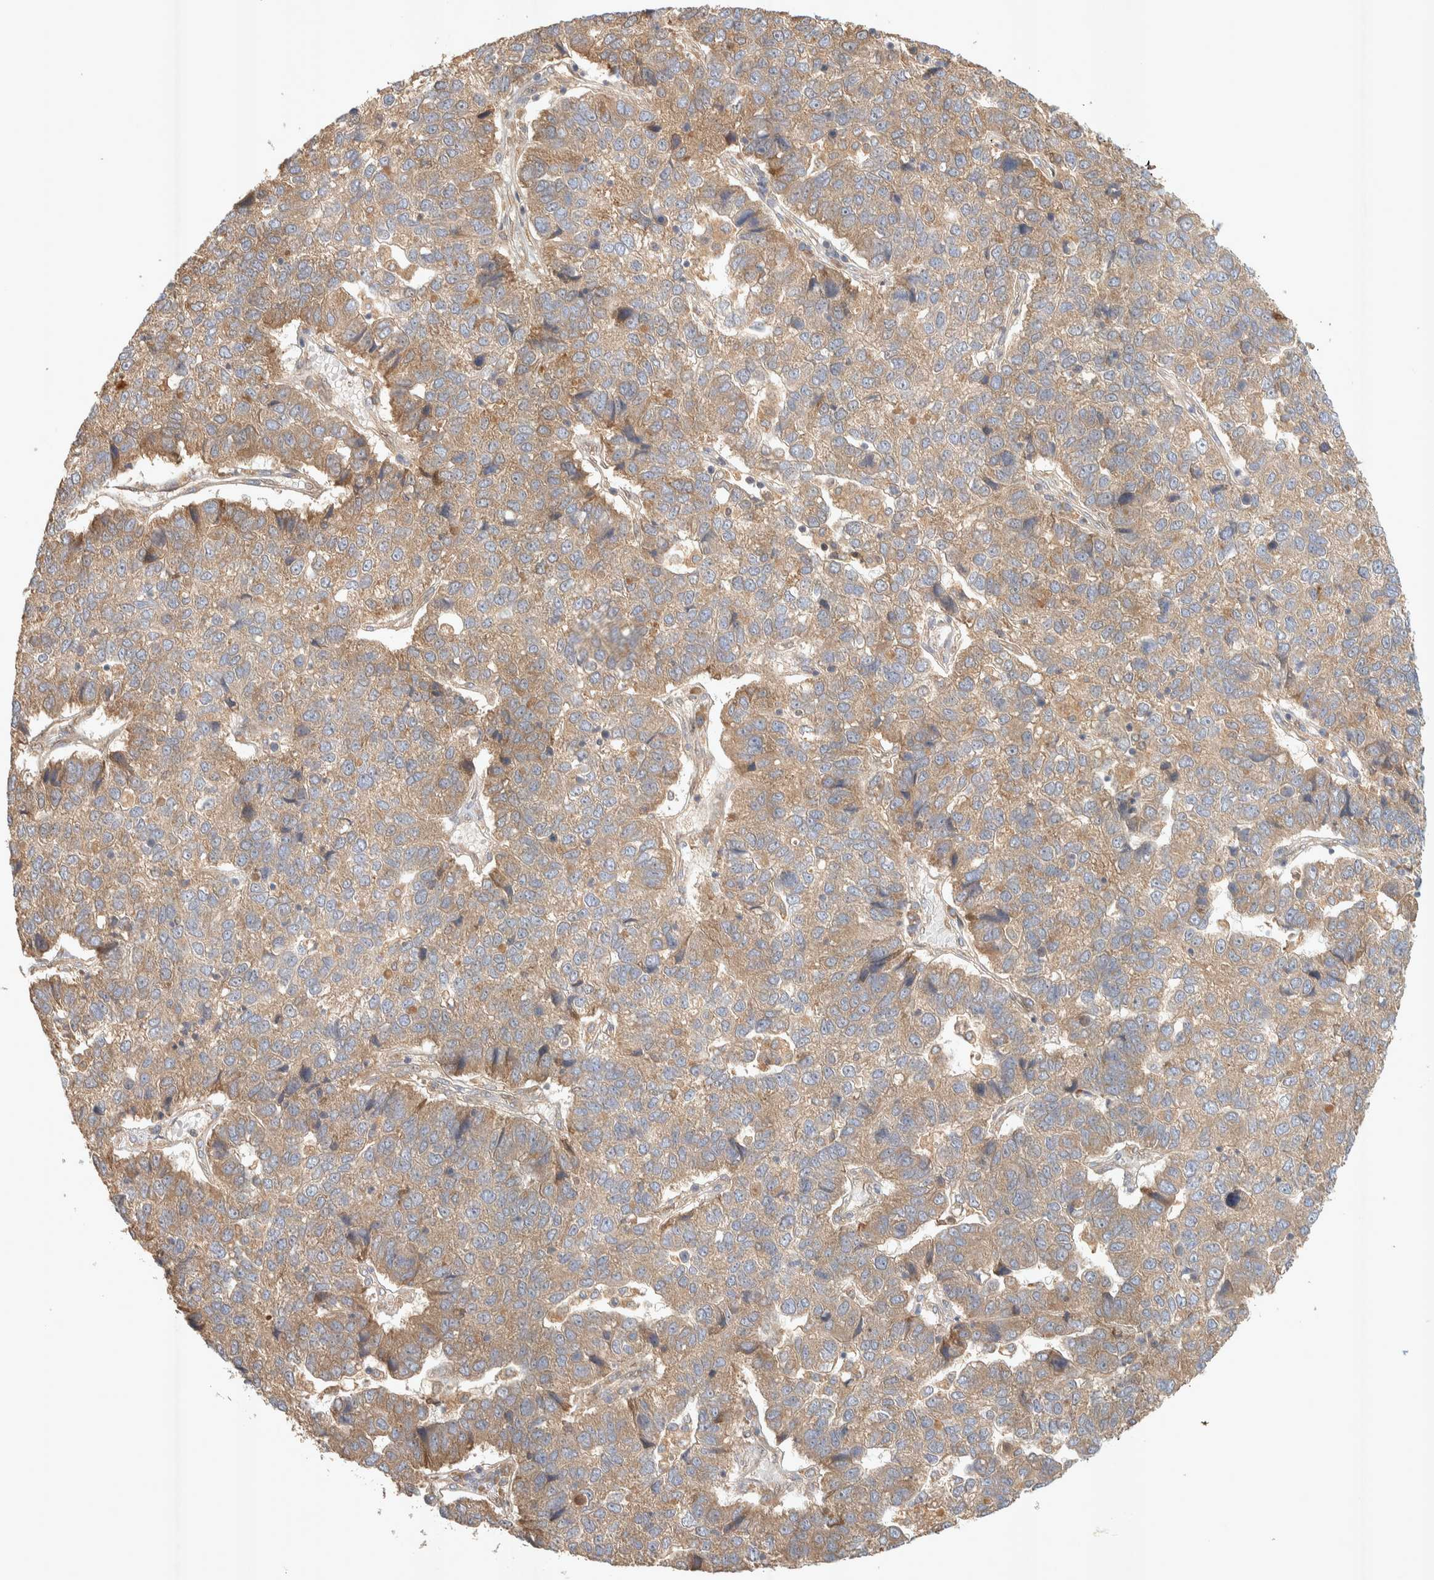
{"staining": {"intensity": "moderate", "quantity": ">75%", "location": "cytoplasmic/membranous"}, "tissue": "pancreatic cancer", "cell_type": "Tumor cells", "image_type": "cancer", "snomed": [{"axis": "morphology", "description": "Adenocarcinoma, NOS"}, {"axis": "topography", "description": "Pancreas"}], "caption": "Immunohistochemistry (IHC) image of pancreatic cancer stained for a protein (brown), which displays medium levels of moderate cytoplasmic/membranous expression in approximately >75% of tumor cells.", "gene": "PXK", "patient": {"sex": "female", "age": 61}}